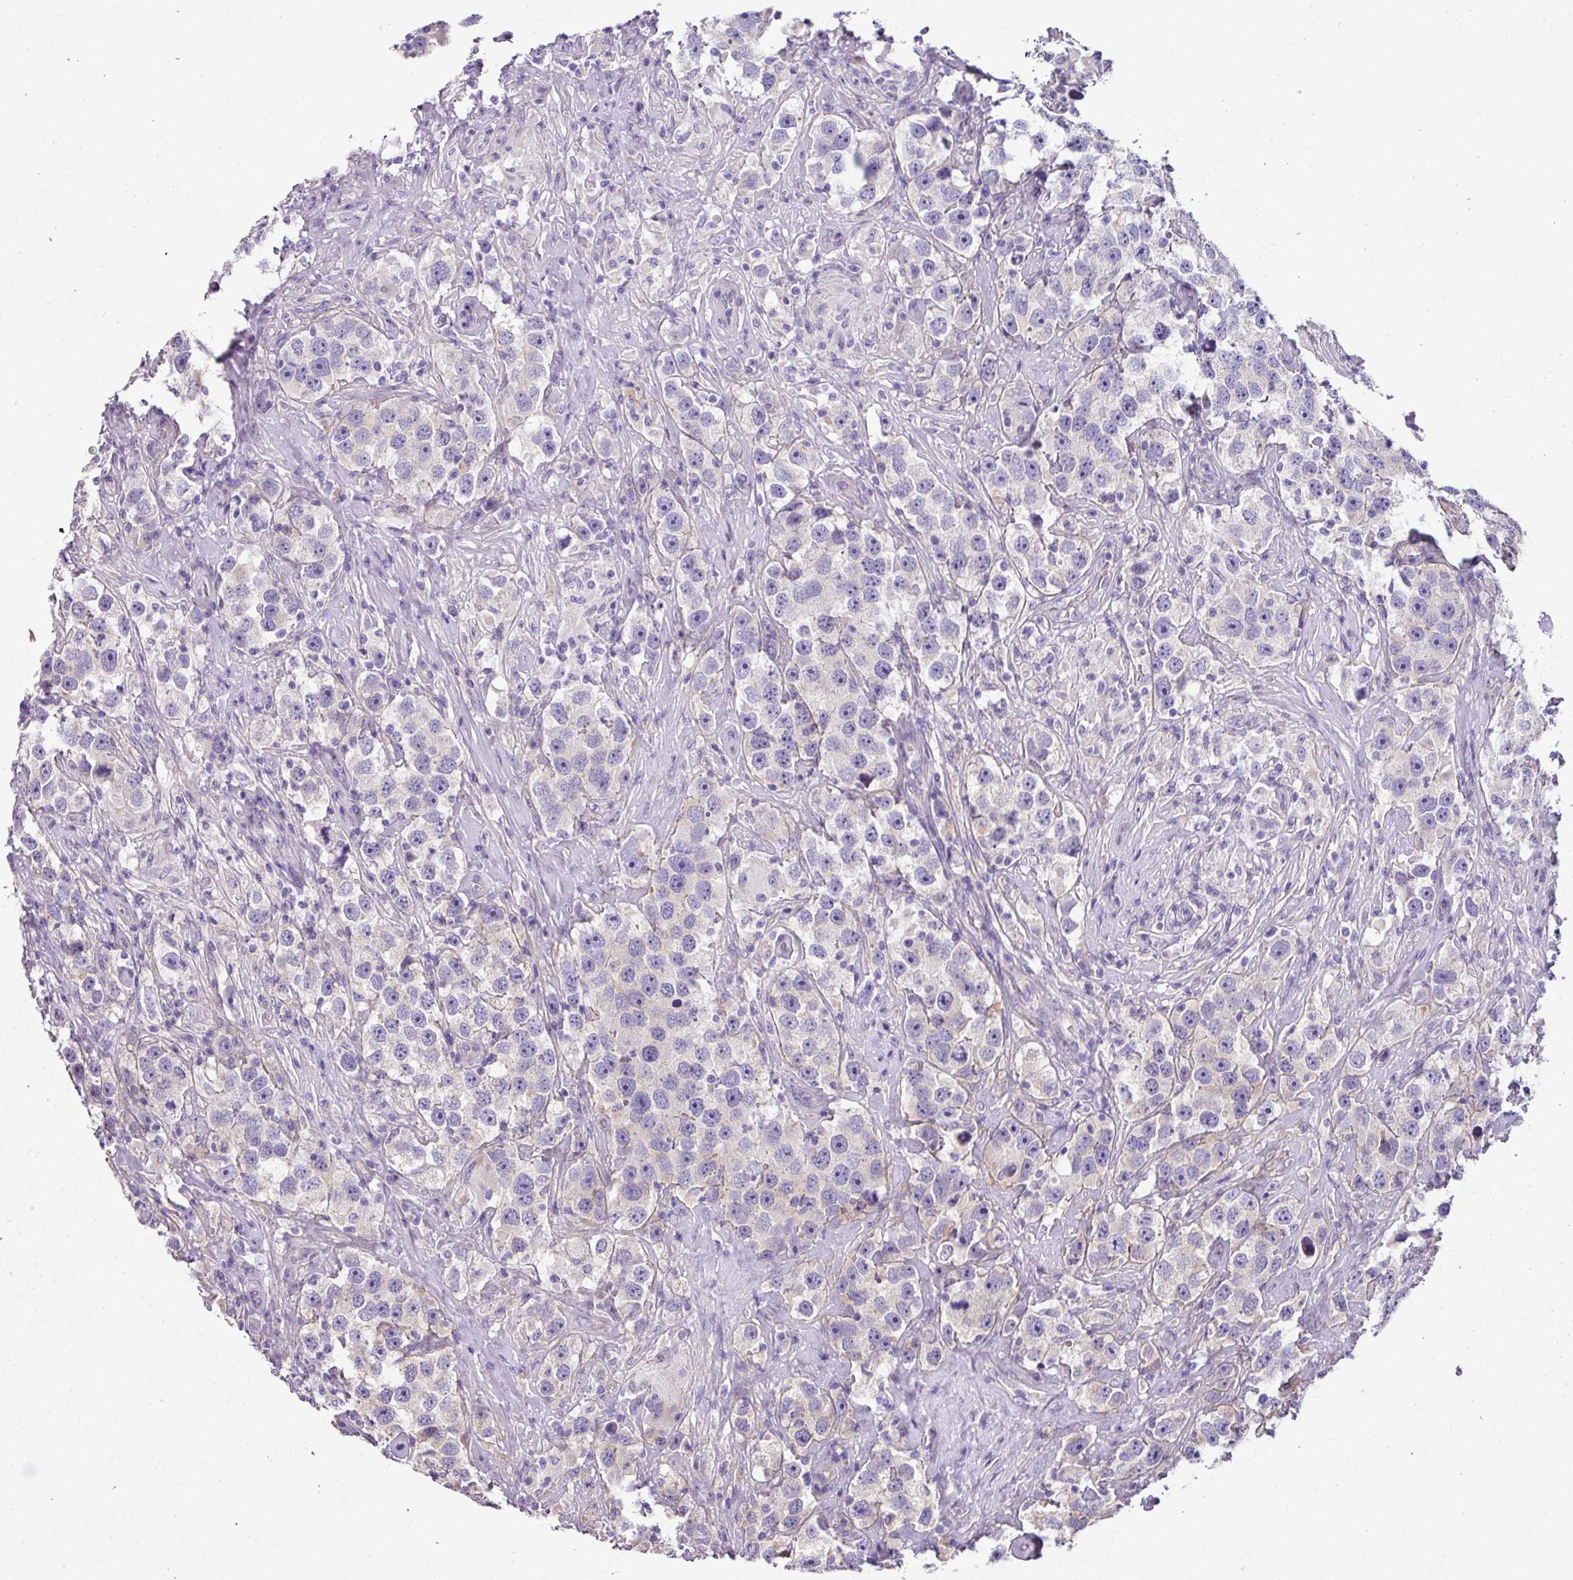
{"staining": {"intensity": "negative", "quantity": "none", "location": "none"}, "tissue": "testis cancer", "cell_type": "Tumor cells", "image_type": "cancer", "snomed": [{"axis": "morphology", "description": "Seminoma, NOS"}, {"axis": "topography", "description": "Testis"}], "caption": "A micrograph of human testis seminoma is negative for staining in tumor cells.", "gene": "PALS2", "patient": {"sex": "male", "age": 49}}